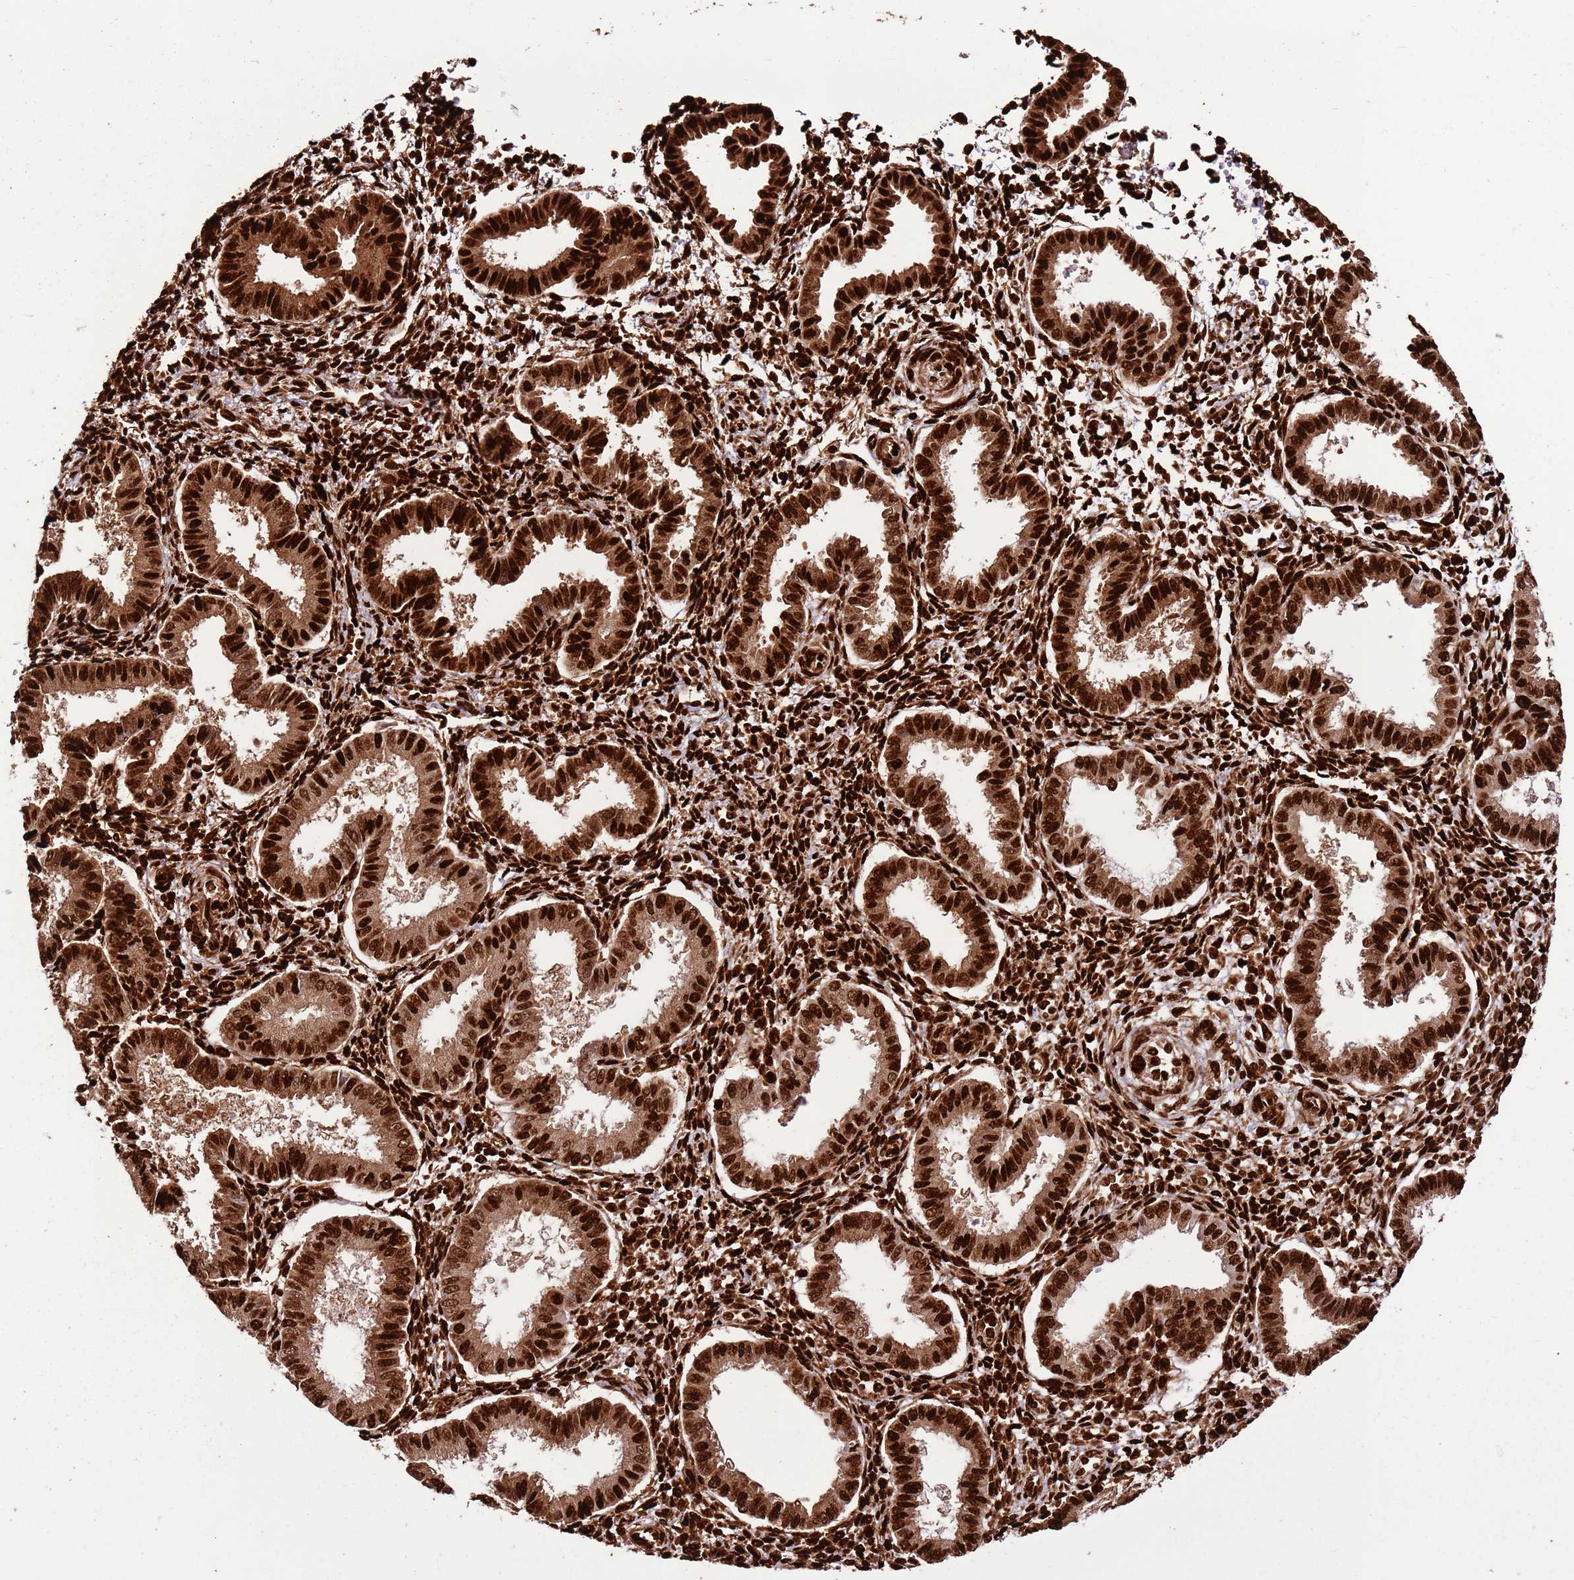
{"staining": {"intensity": "strong", "quantity": ">75%", "location": "nuclear"}, "tissue": "endometrium", "cell_type": "Cells in endometrial stroma", "image_type": "normal", "snomed": [{"axis": "morphology", "description": "Normal tissue, NOS"}, {"axis": "topography", "description": "Endometrium"}], "caption": "A high-resolution photomicrograph shows immunohistochemistry staining of unremarkable endometrium, which reveals strong nuclear positivity in about >75% of cells in endometrial stroma.", "gene": "HNRNPAB", "patient": {"sex": "female", "age": 24}}